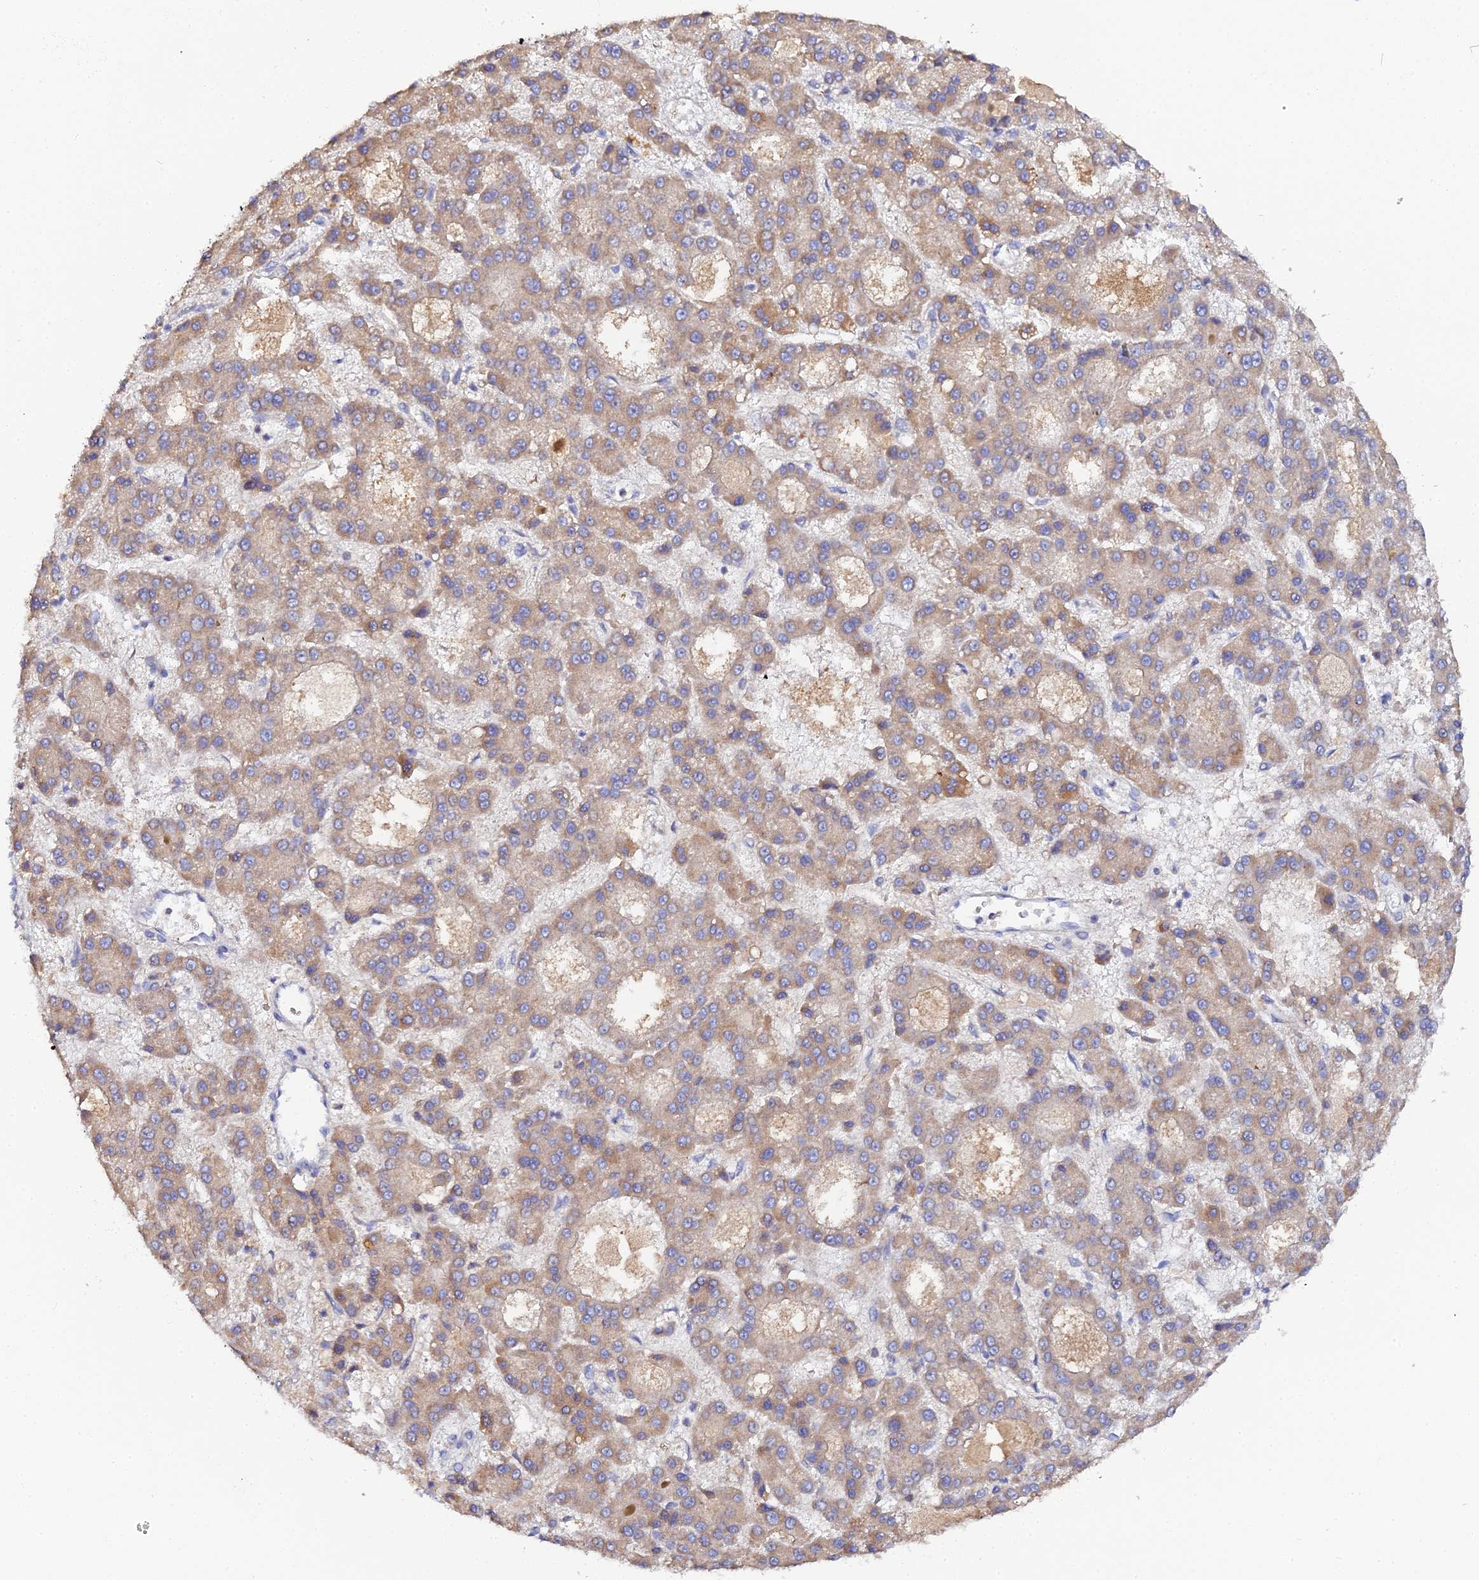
{"staining": {"intensity": "moderate", "quantity": ">75%", "location": "cytoplasmic/membranous"}, "tissue": "liver cancer", "cell_type": "Tumor cells", "image_type": "cancer", "snomed": [{"axis": "morphology", "description": "Carcinoma, Hepatocellular, NOS"}, {"axis": "topography", "description": "Liver"}], "caption": "The micrograph displays a brown stain indicating the presence of a protein in the cytoplasmic/membranous of tumor cells in liver cancer (hepatocellular carcinoma). (DAB IHC with brightfield microscopy, high magnification).", "gene": "SCX", "patient": {"sex": "male", "age": 70}}